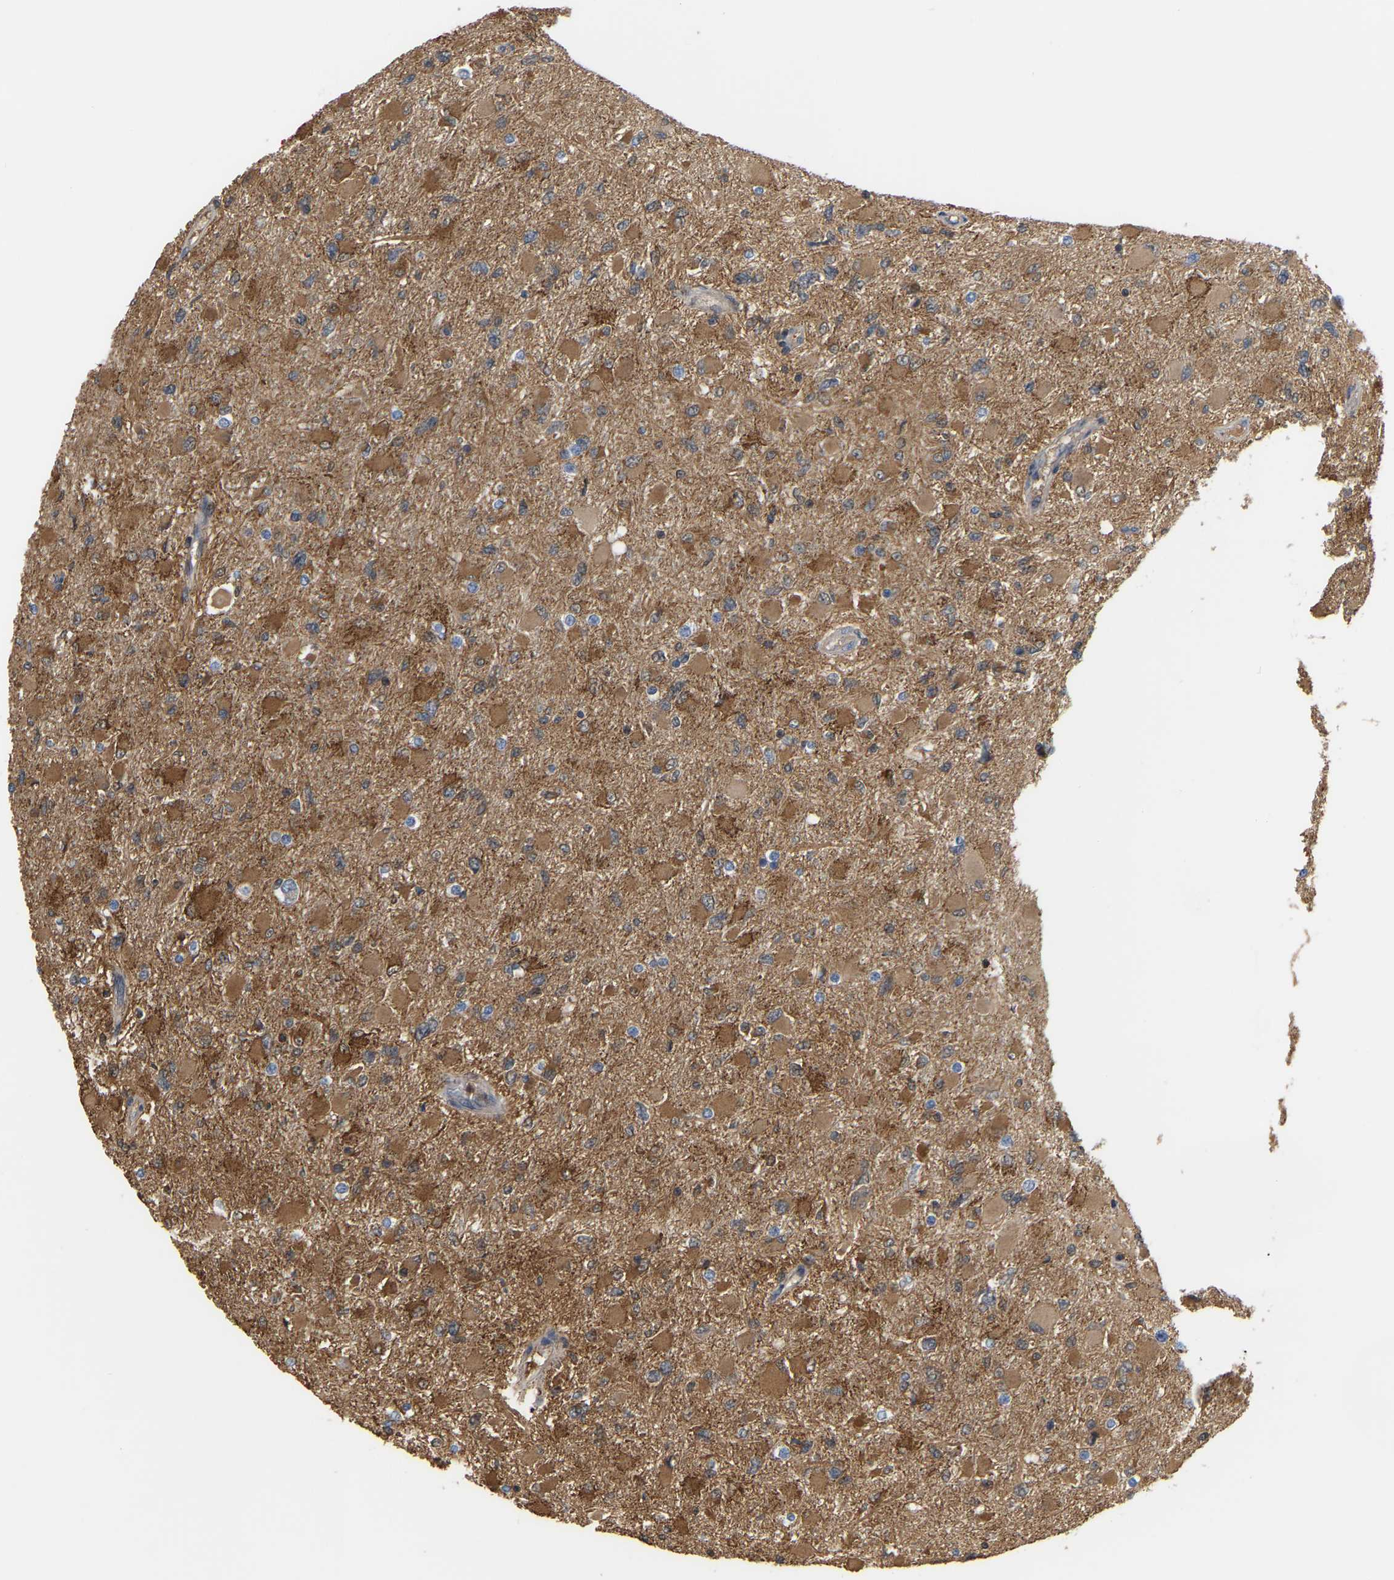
{"staining": {"intensity": "moderate", "quantity": "25%-75%", "location": "cytoplasmic/membranous"}, "tissue": "glioma", "cell_type": "Tumor cells", "image_type": "cancer", "snomed": [{"axis": "morphology", "description": "Glioma, malignant, High grade"}, {"axis": "topography", "description": "Cerebral cortex"}], "caption": "Immunohistochemical staining of human malignant glioma (high-grade) demonstrates moderate cytoplasmic/membranous protein expression in about 25%-75% of tumor cells. The protein of interest is shown in brown color, while the nuclei are stained blue.", "gene": "MTPN", "patient": {"sex": "female", "age": 36}}